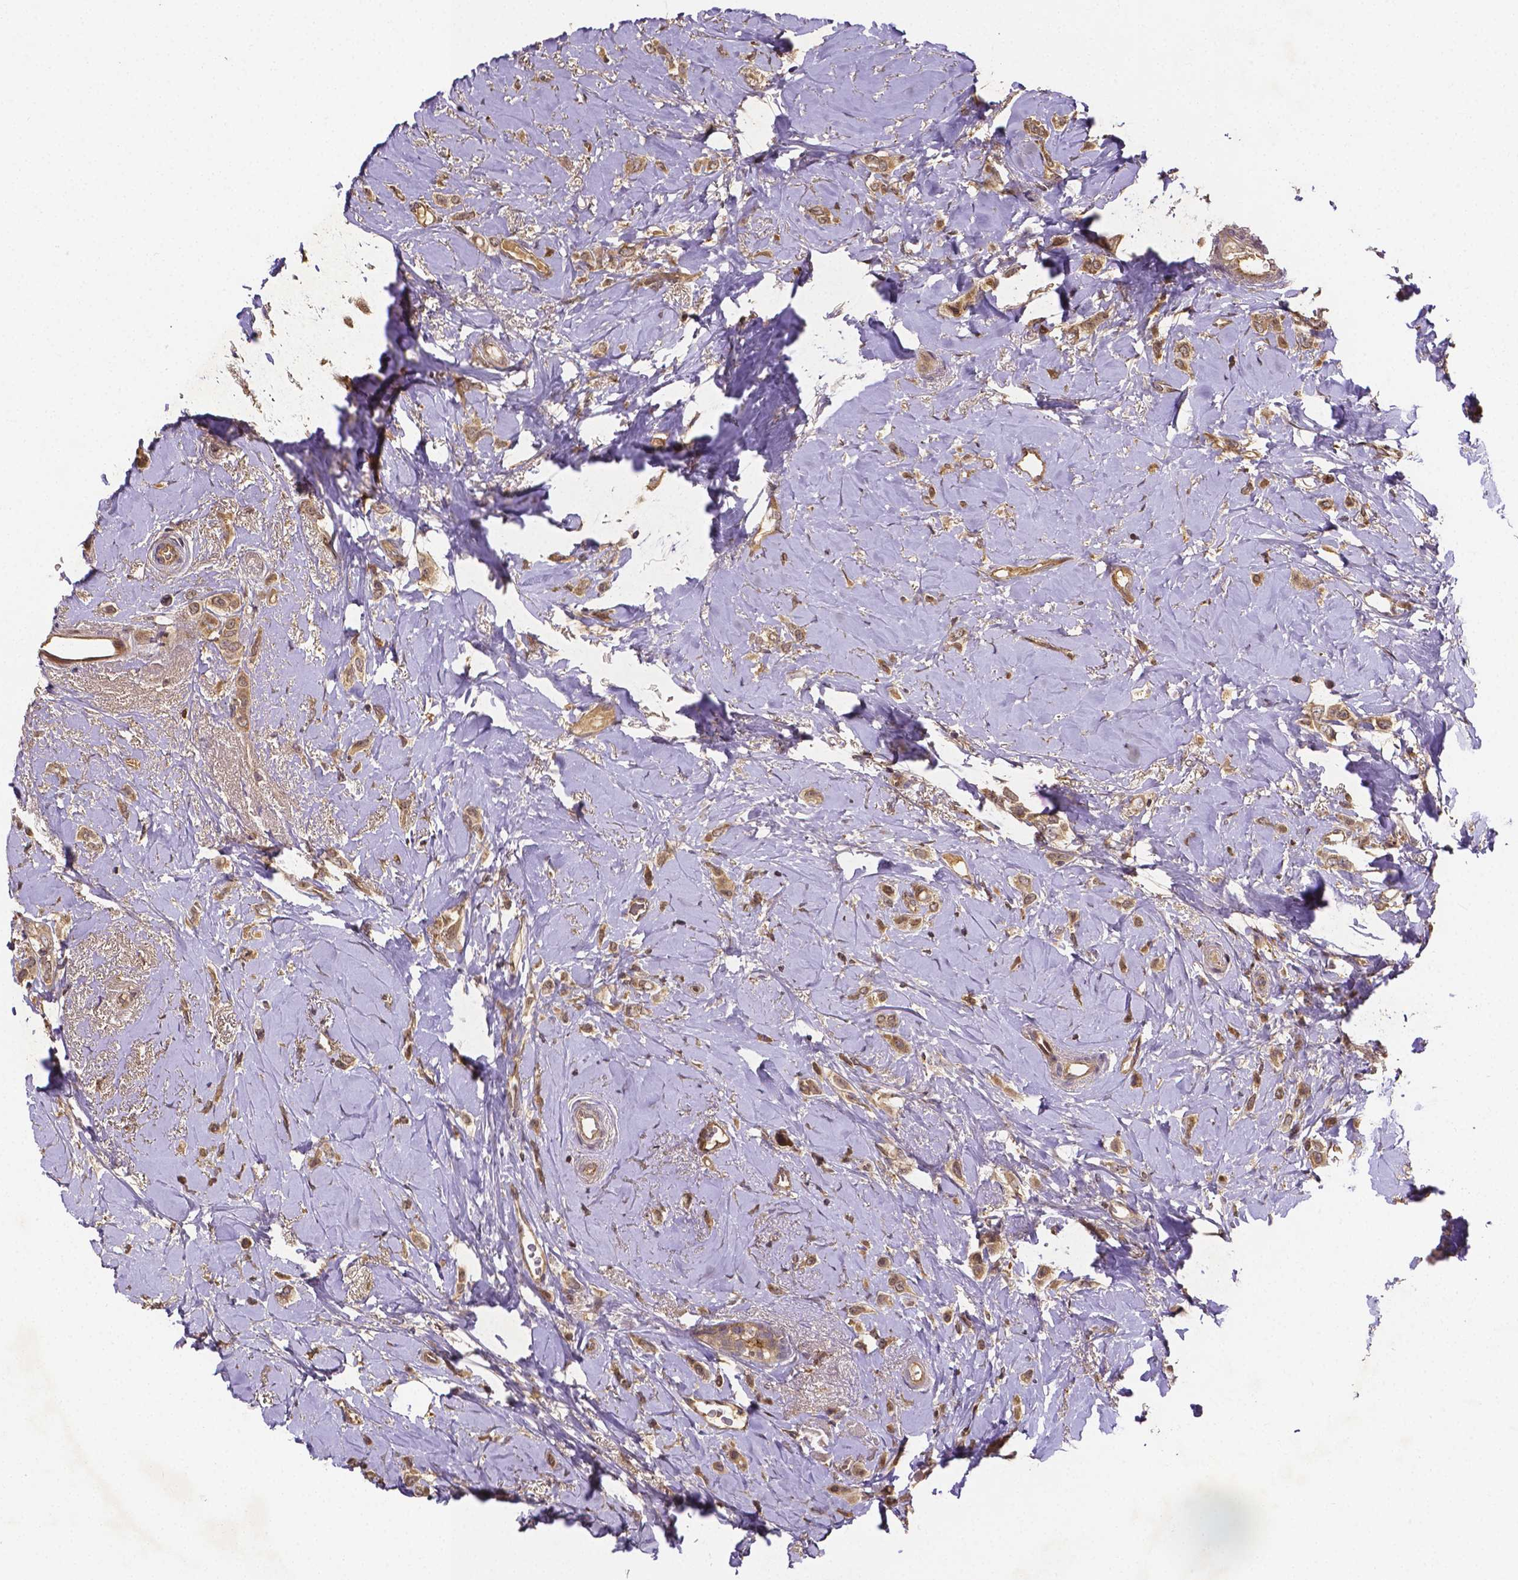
{"staining": {"intensity": "weak", "quantity": ">75%", "location": "cytoplasmic/membranous"}, "tissue": "breast cancer", "cell_type": "Tumor cells", "image_type": "cancer", "snomed": [{"axis": "morphology", "description": "Lobular carcinoma"}, {"axis": "topography", "description": "Breast"}], "caption": "Immunohistochemical staining of breast lobular carcinoma demonstrates low levels of weak cytoplasmic/membranous protein staining in about >75% of tumor cells.", "gene": "RNF123", "patient": {"sex": "female", "age": 66}}